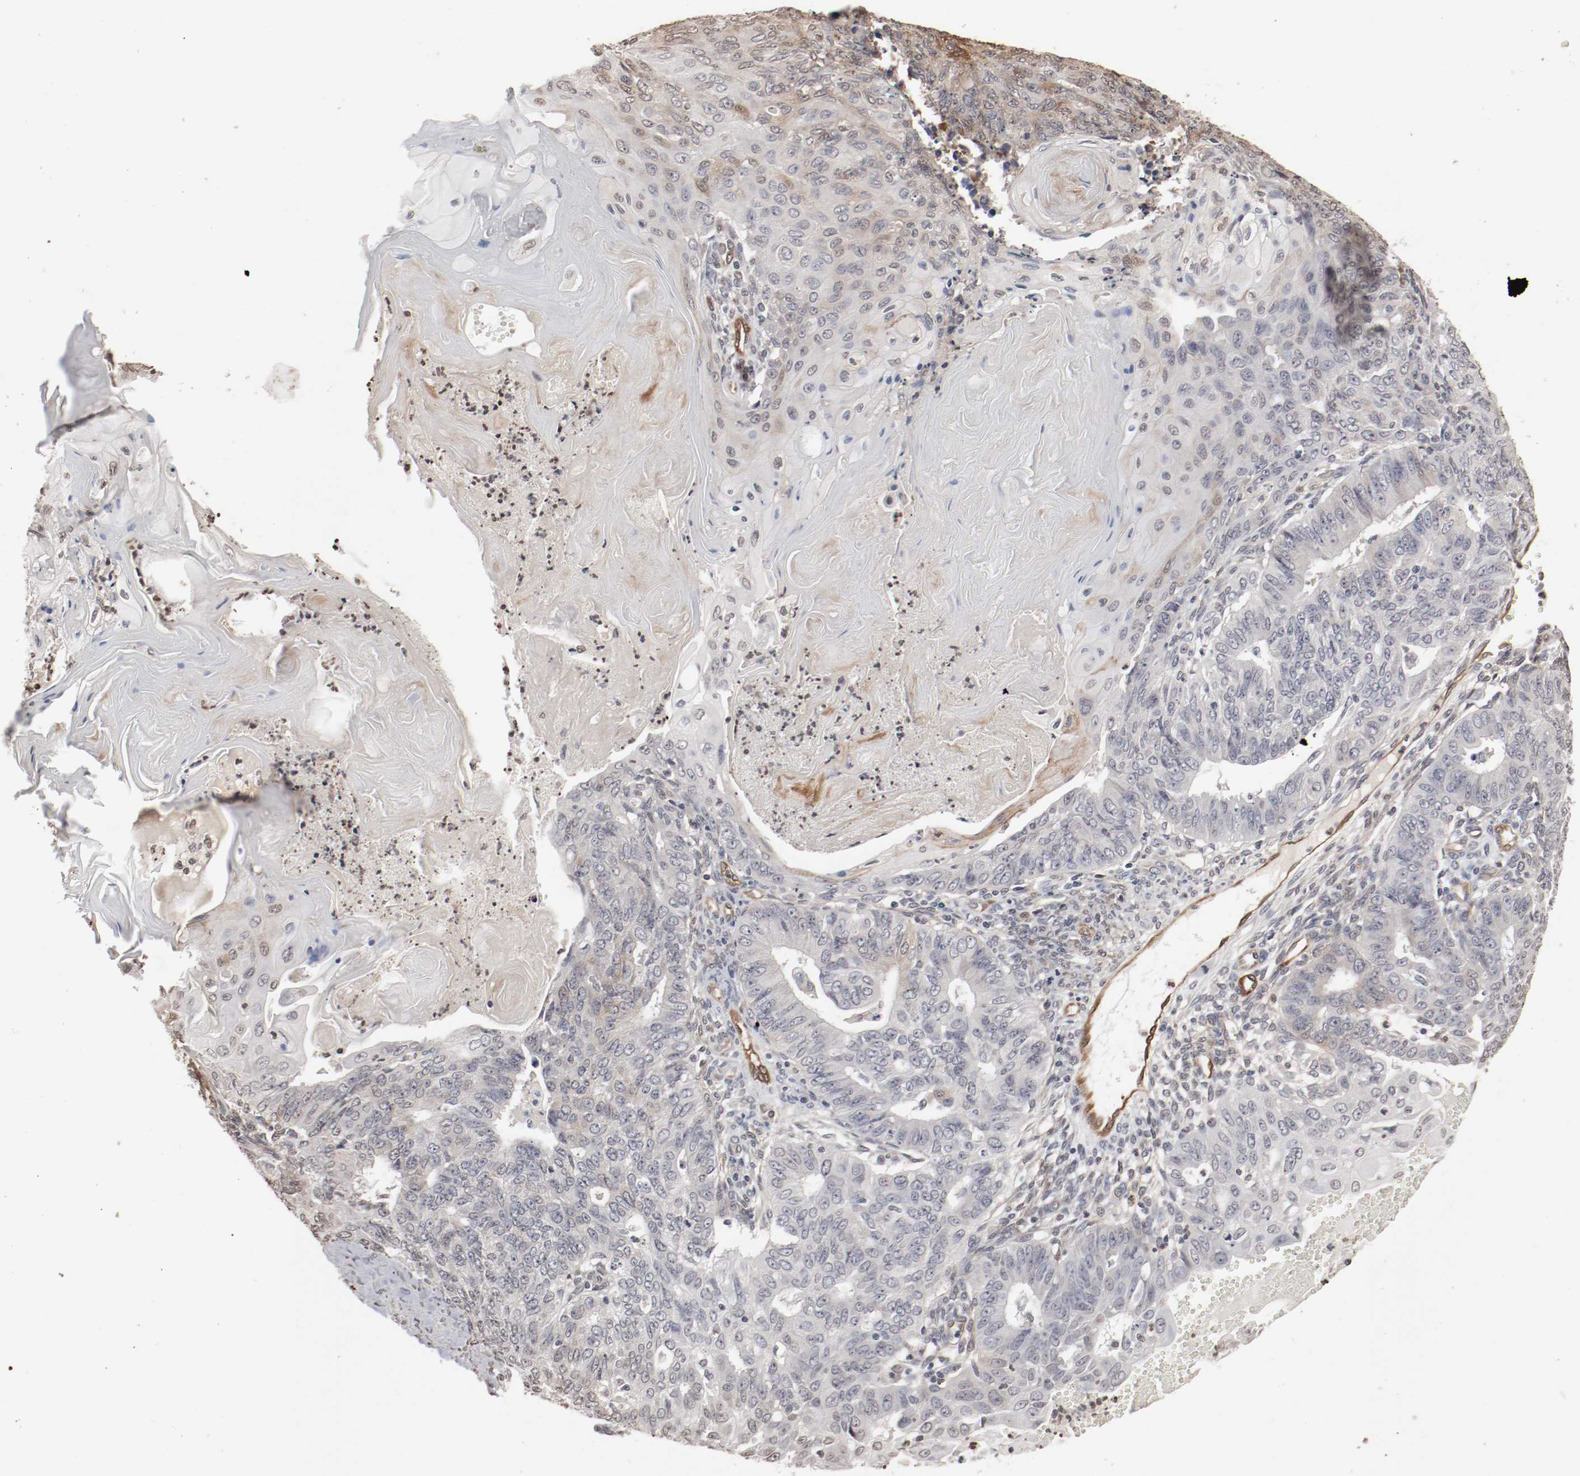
{"staining": {"intensity": "weak", "quantity": "25%-75%", "location": "cytoplasmic/membranous,nuclear"}, "tissue": "endometrial cancer", "cell_type": "Tumor cells", "image_type": "cancer", "snomed": [{"axis": "morphology", "description": "Neoplasm, malignant, NOS"}, {"axis": "topography", "description": "Endometrium"}], "caption": "Immunohistochemistry photomicrograph of neoplastic tissue: endometrial cancer stained using IHC displays low levels of weak protein expression localized specifically in the cytoplasmic/membranous and nuclear of tumor cells, appearing as a cytoplasmic/membranous and nuclear brown color.", "gene": "WASL", "patient": {"sex": "female", "age": 74}}